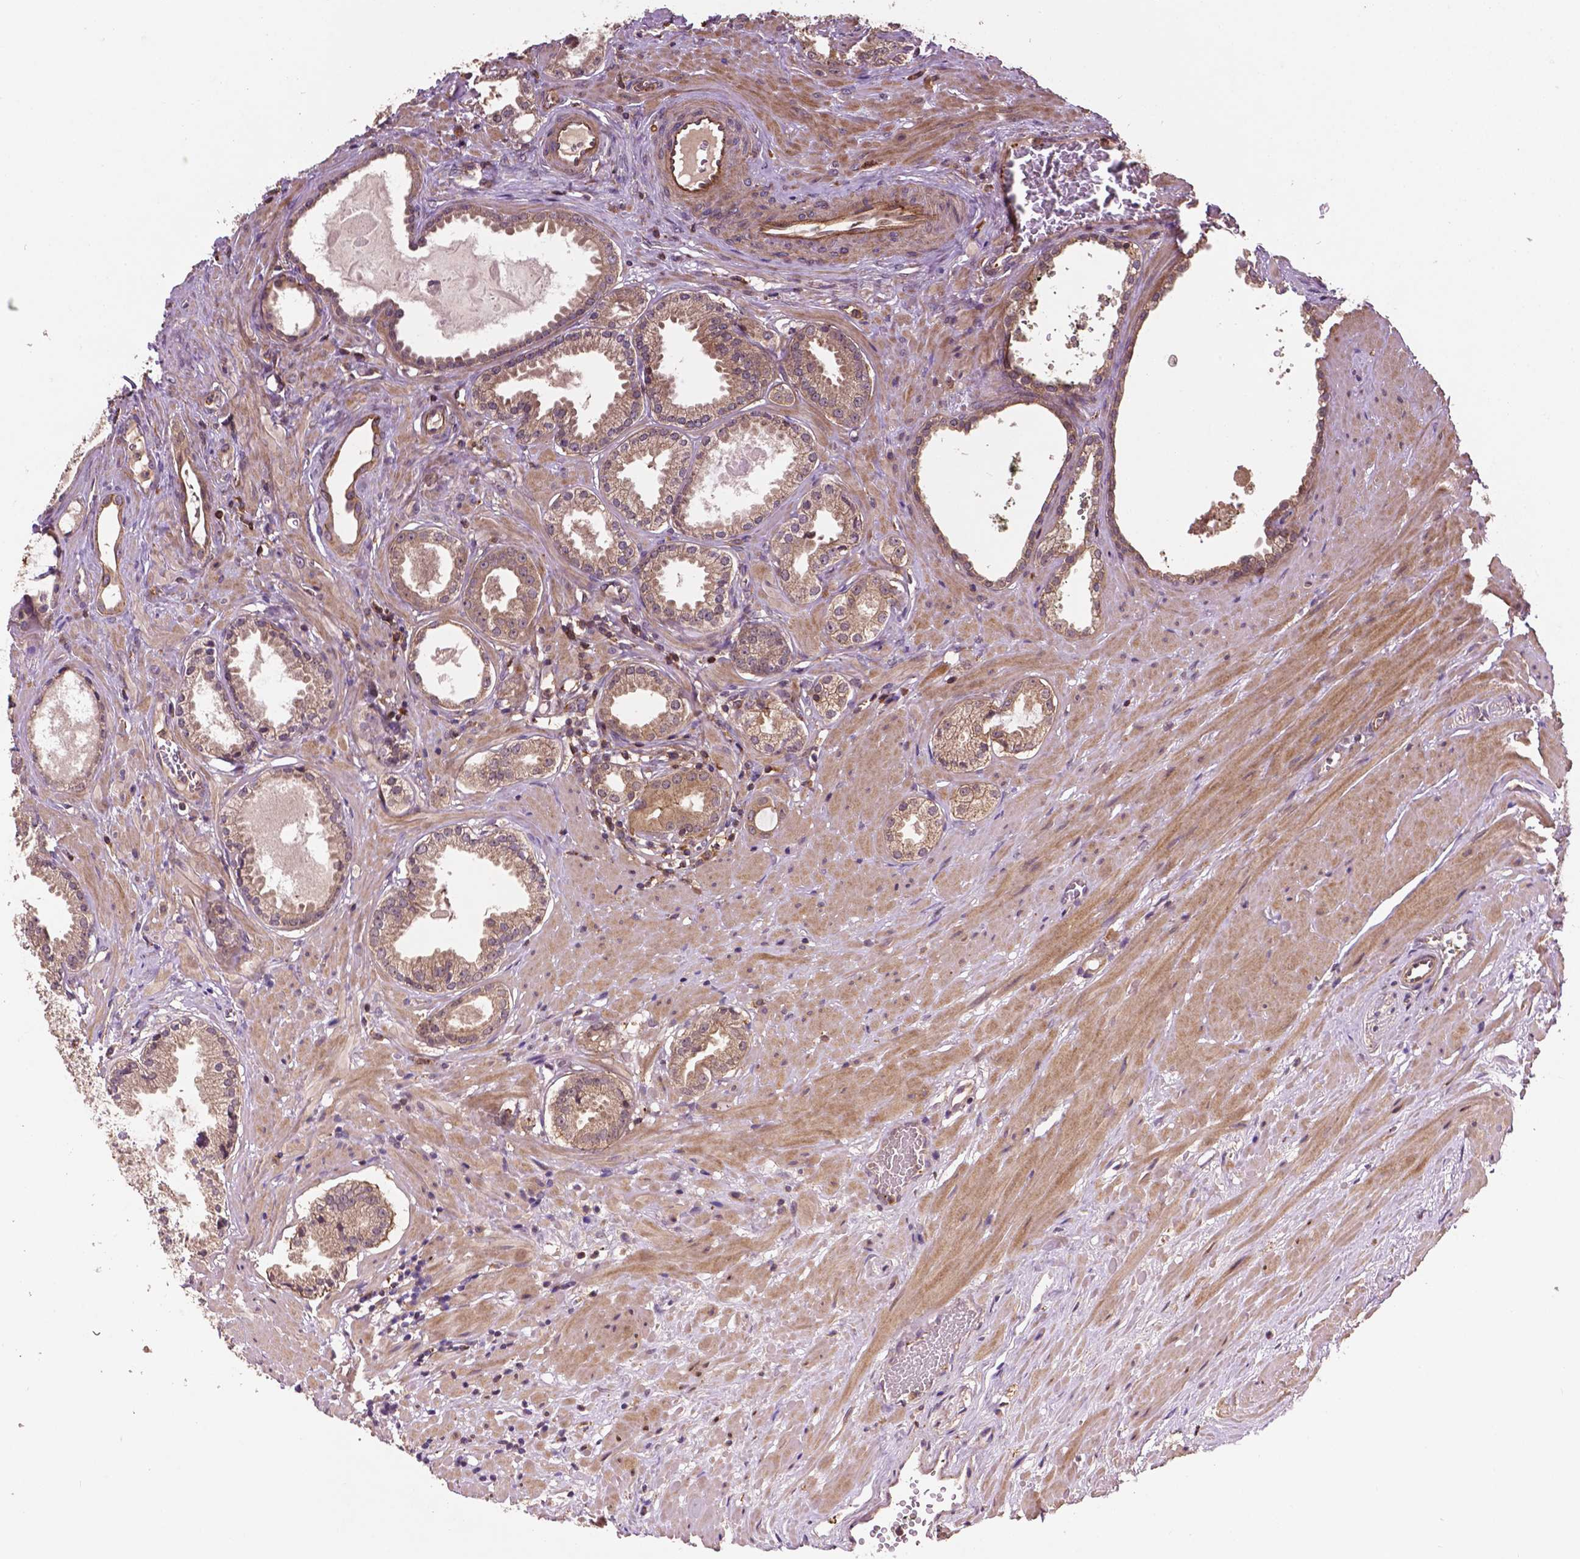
{"staining": {"intensity": "weak", "quantity": ">75%", "location": "cytoplasmic/membranous"}, "tissue": "prostate cancer", "cell_type": "Tumor cells", "image_type": "cancer", "snomed": [{"axis": "morphology", "description": "Adenocarcinoma, NOS"}, {"axis": "morphology", "description": "Adenocarcinoma, Low grade"}, {"axis": "topography", "description": "Prostate"}], "caption": "High-power microscopy captured an immunohistochemistry photomicrograph of prostate low-grade adenocarcinoma, revealing weak cytoplasmic/membranous positivity in approximately >75% of tumor cells.", "gene": "ZMYND19", "patient": {"sex": "male", "age": 64}}